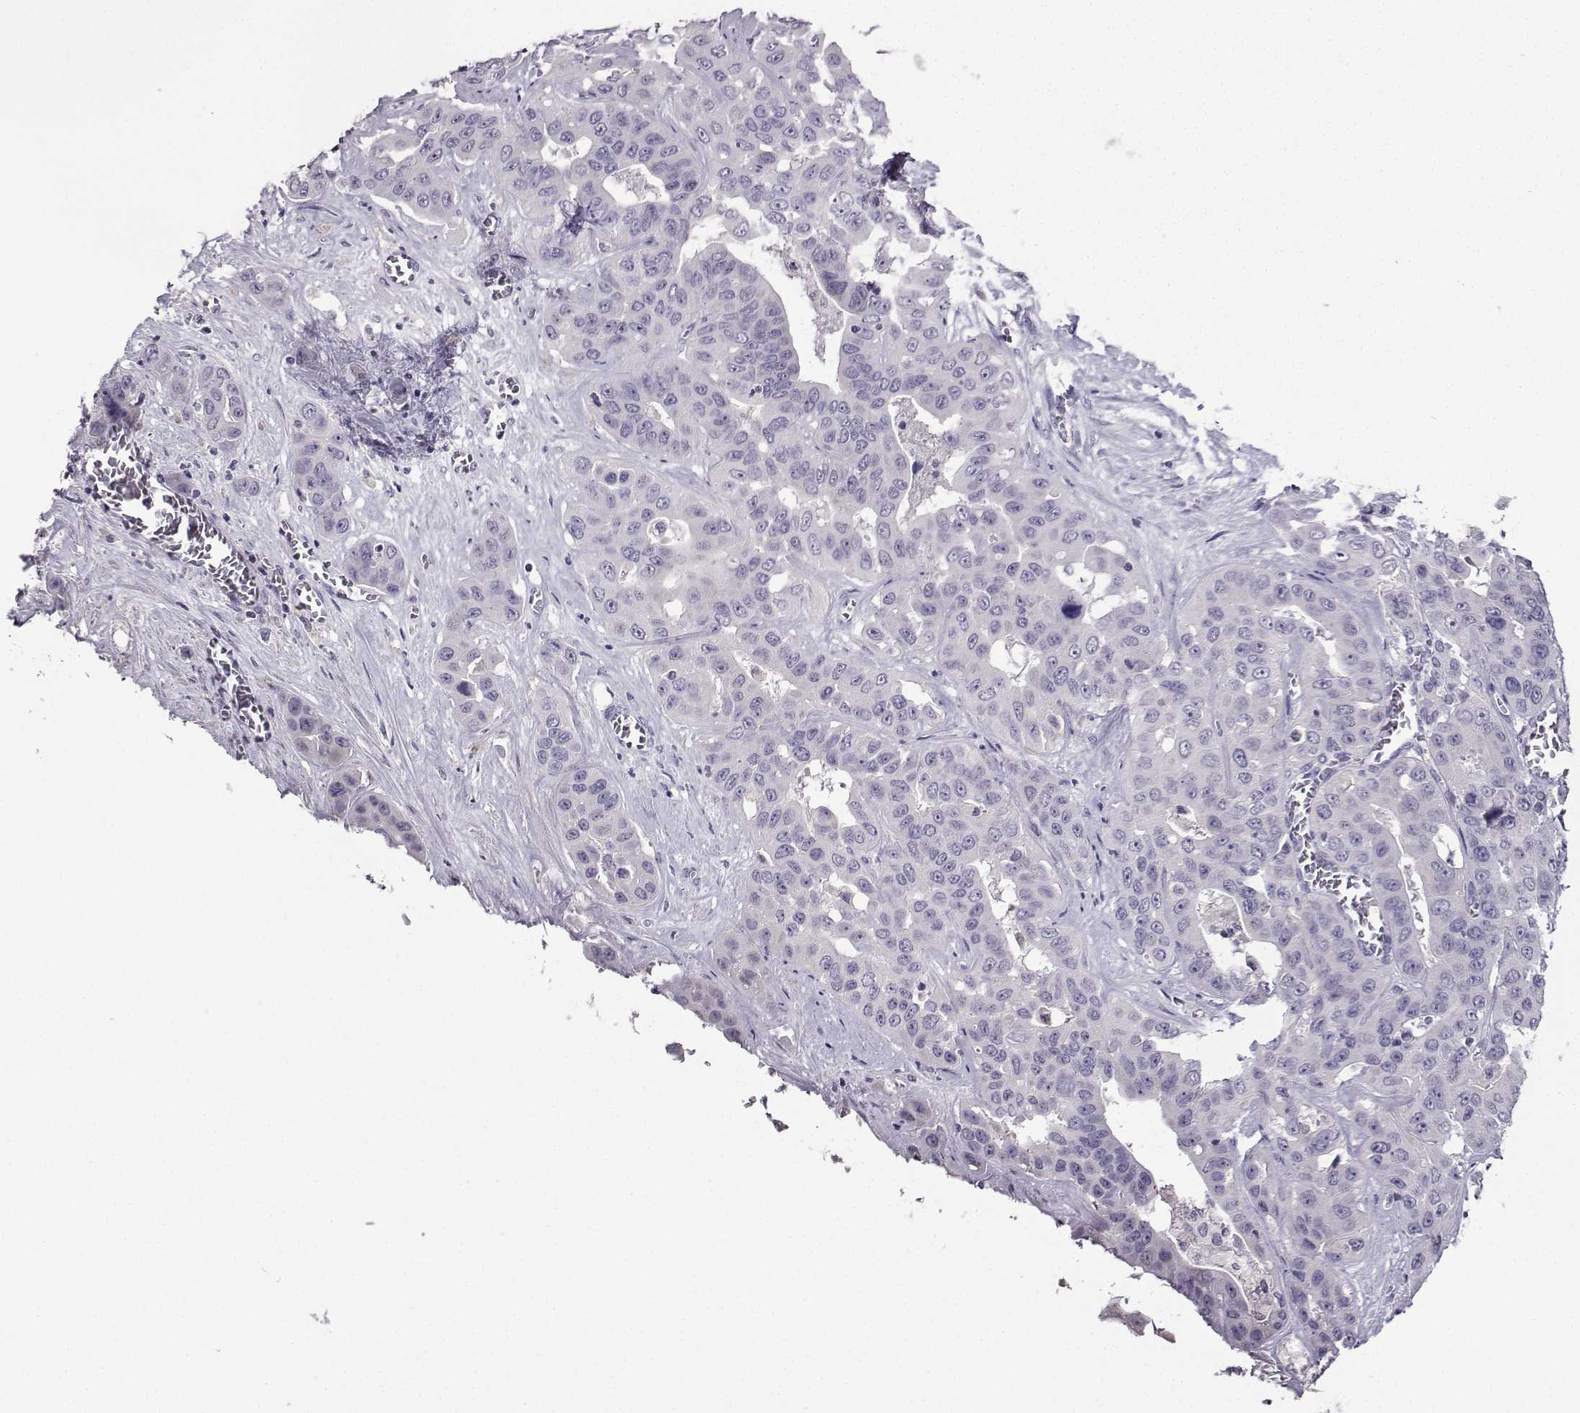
{"staining": {"intensity": "negative", "quantity": "none", "location": "none"}, "tissue": "liver cancer", "cell_type": "Tumor cells", "image_type": "cancer", "snomed": [{"axis": "morphology", "description": "Cholangiocarcinoma"}, {"axis": "topography", "description": "Liver"}], "caption": "Histopathology image shows no significant protein expression in tumor cells of cholangiocarcinoma (liver).", "gene": "CRYBB1", "patient": {"sex": "female", "age": 52}}